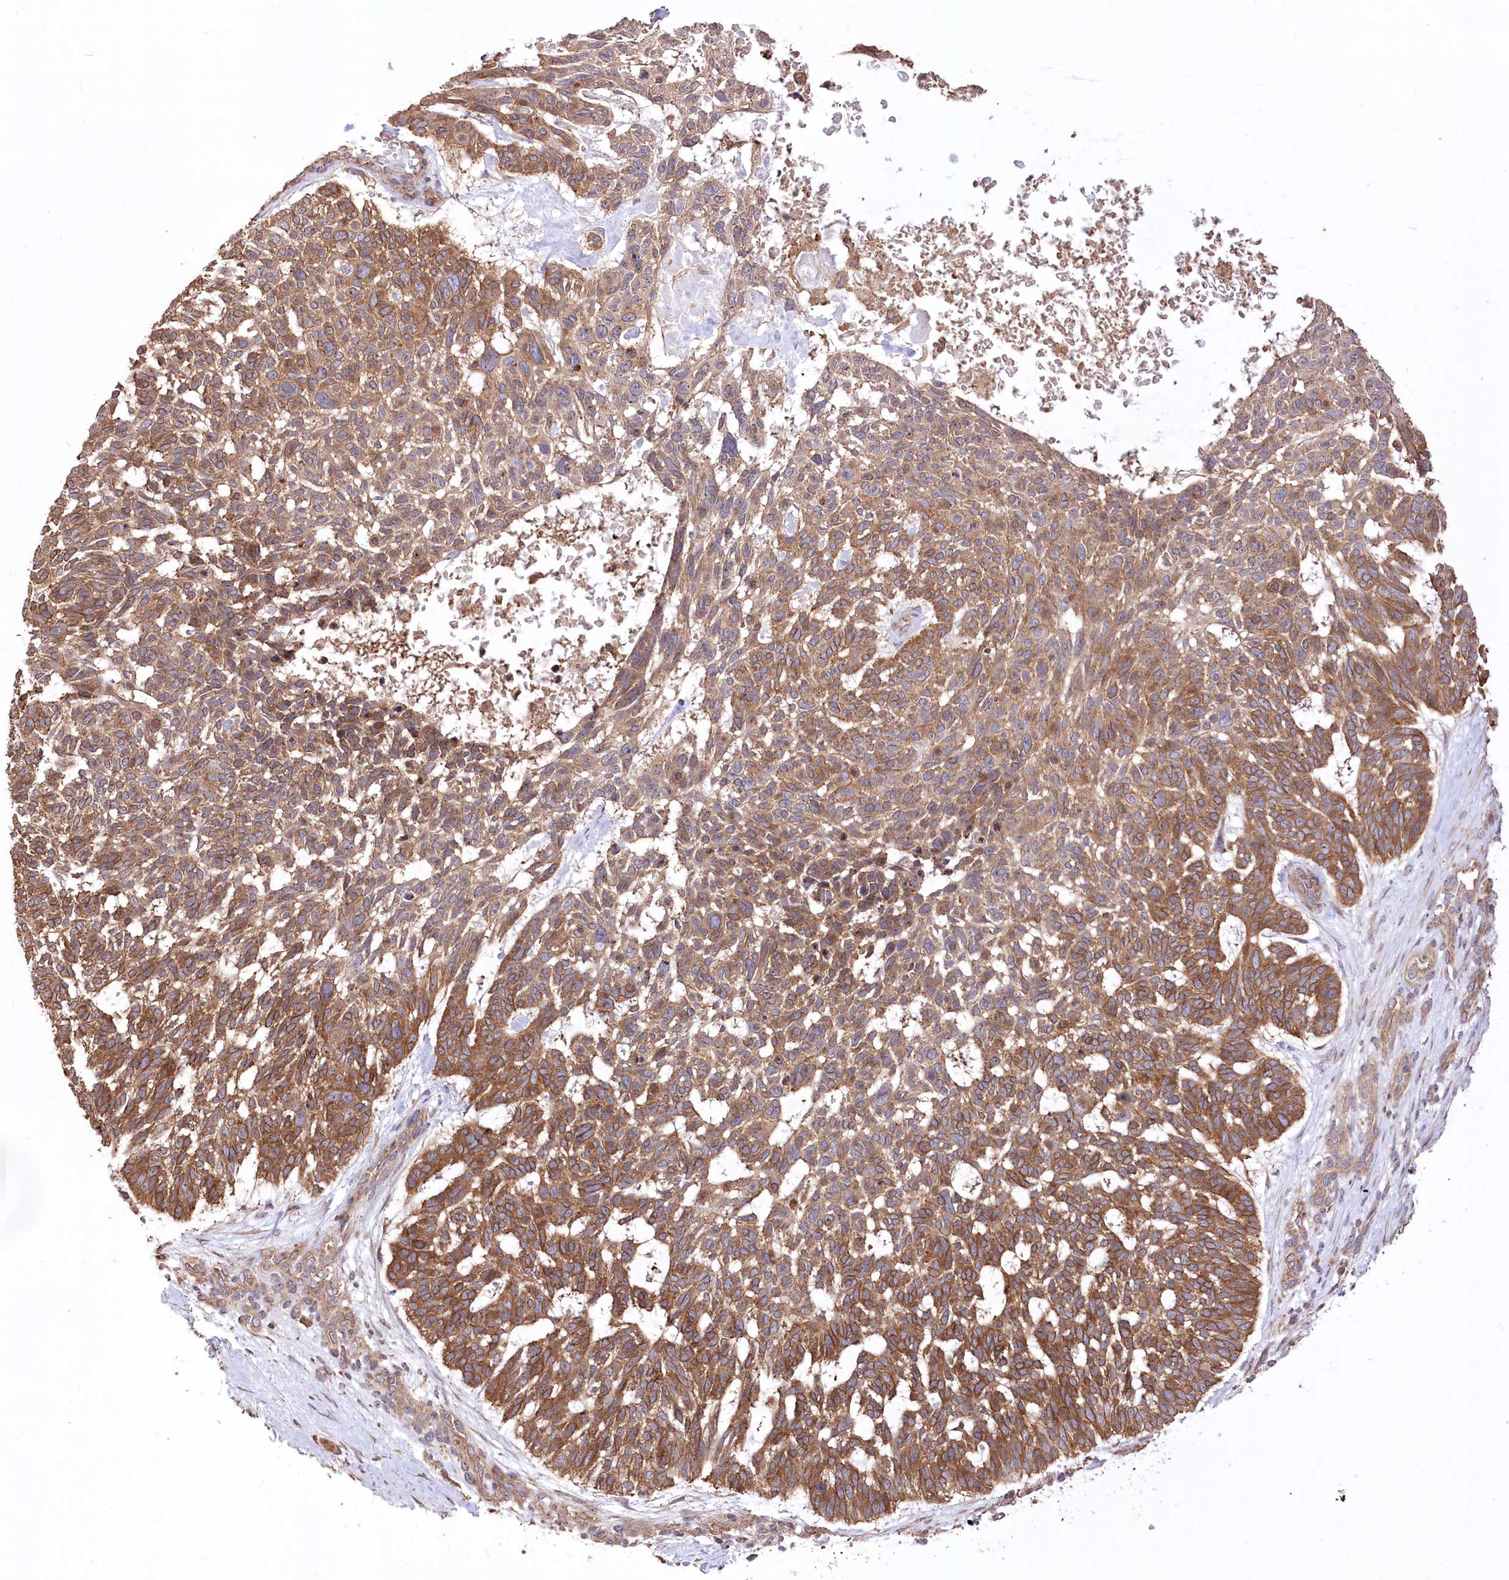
{"staining": {"intensity": "moderate", "quantity": ">75%", "location": "cytoplasmic/membranous"}, "tissue": "skin cancer", "cell_type": "Tumor cells", "image_type": "cancer", "snomed": [{"axis": "morphology", "description": "Basal cell carcinoma"}, {"axis": "topography", "description": "Skin"}], "caption": "High-power microscopy captured an IHC image of skin cancer (basal cell carcinoma), revealing moderate cytoplasmic/membranous expression in approximately >75% of tumor cells.", "gene": "XYLB", "patient": {"sex": "male", "age": 88}}